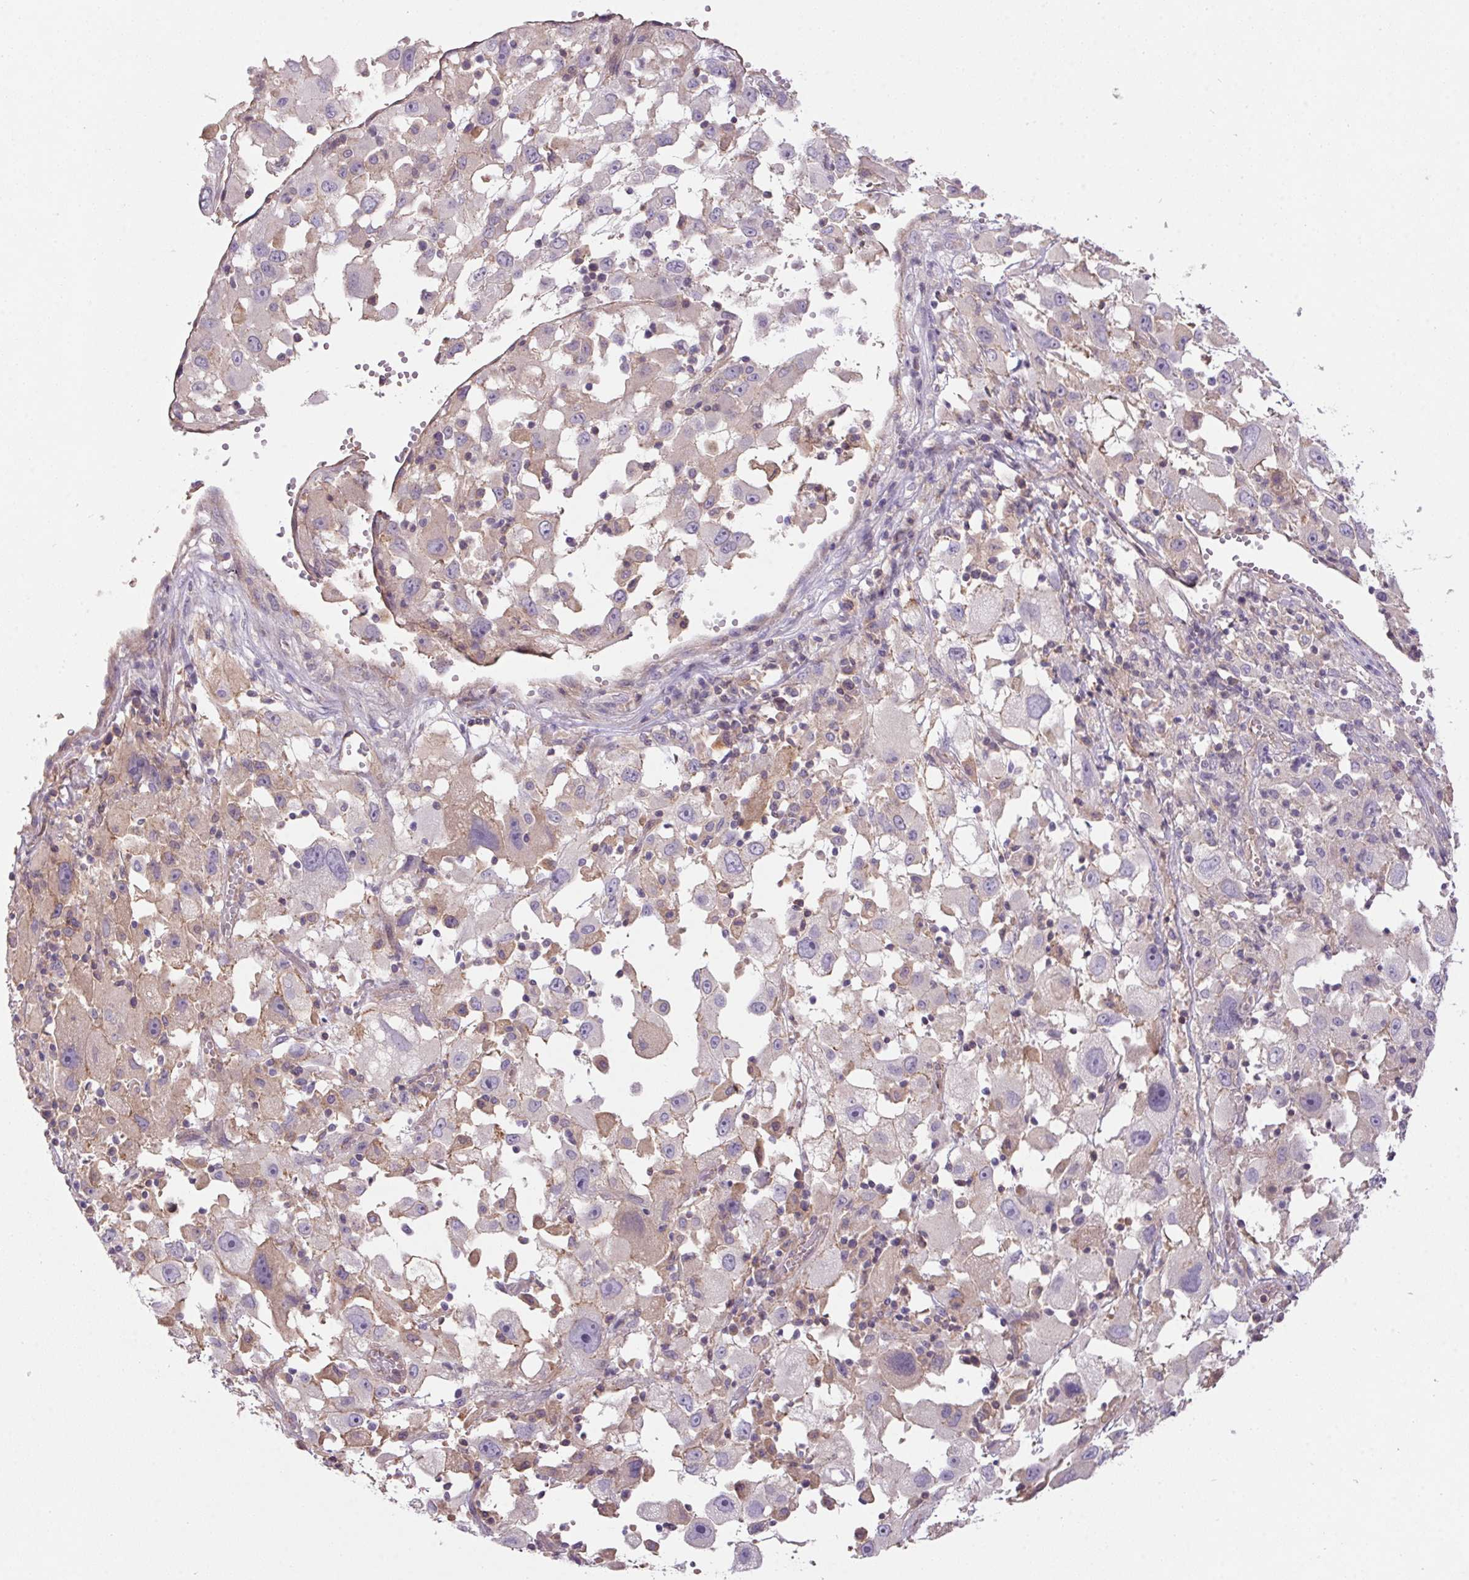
{"staining": {"intensity": "negative", "quantity": "none", "location": "none"}, "tissue": "melanoma", "cell_type": "Tumor cells", "image_type": "cancer", "snomed": [{"axis": "morphology", "description": "Malignant melanoma, Metastatic site"}, {"axis": "topography", "description": "Soft tissue"}], "caption": "Immunohistochemical staining of human melanoma exhibits no significant positivity in tumor cells.", "gene": "APOC4", "patient": {"sex": "male", "age": 50}}